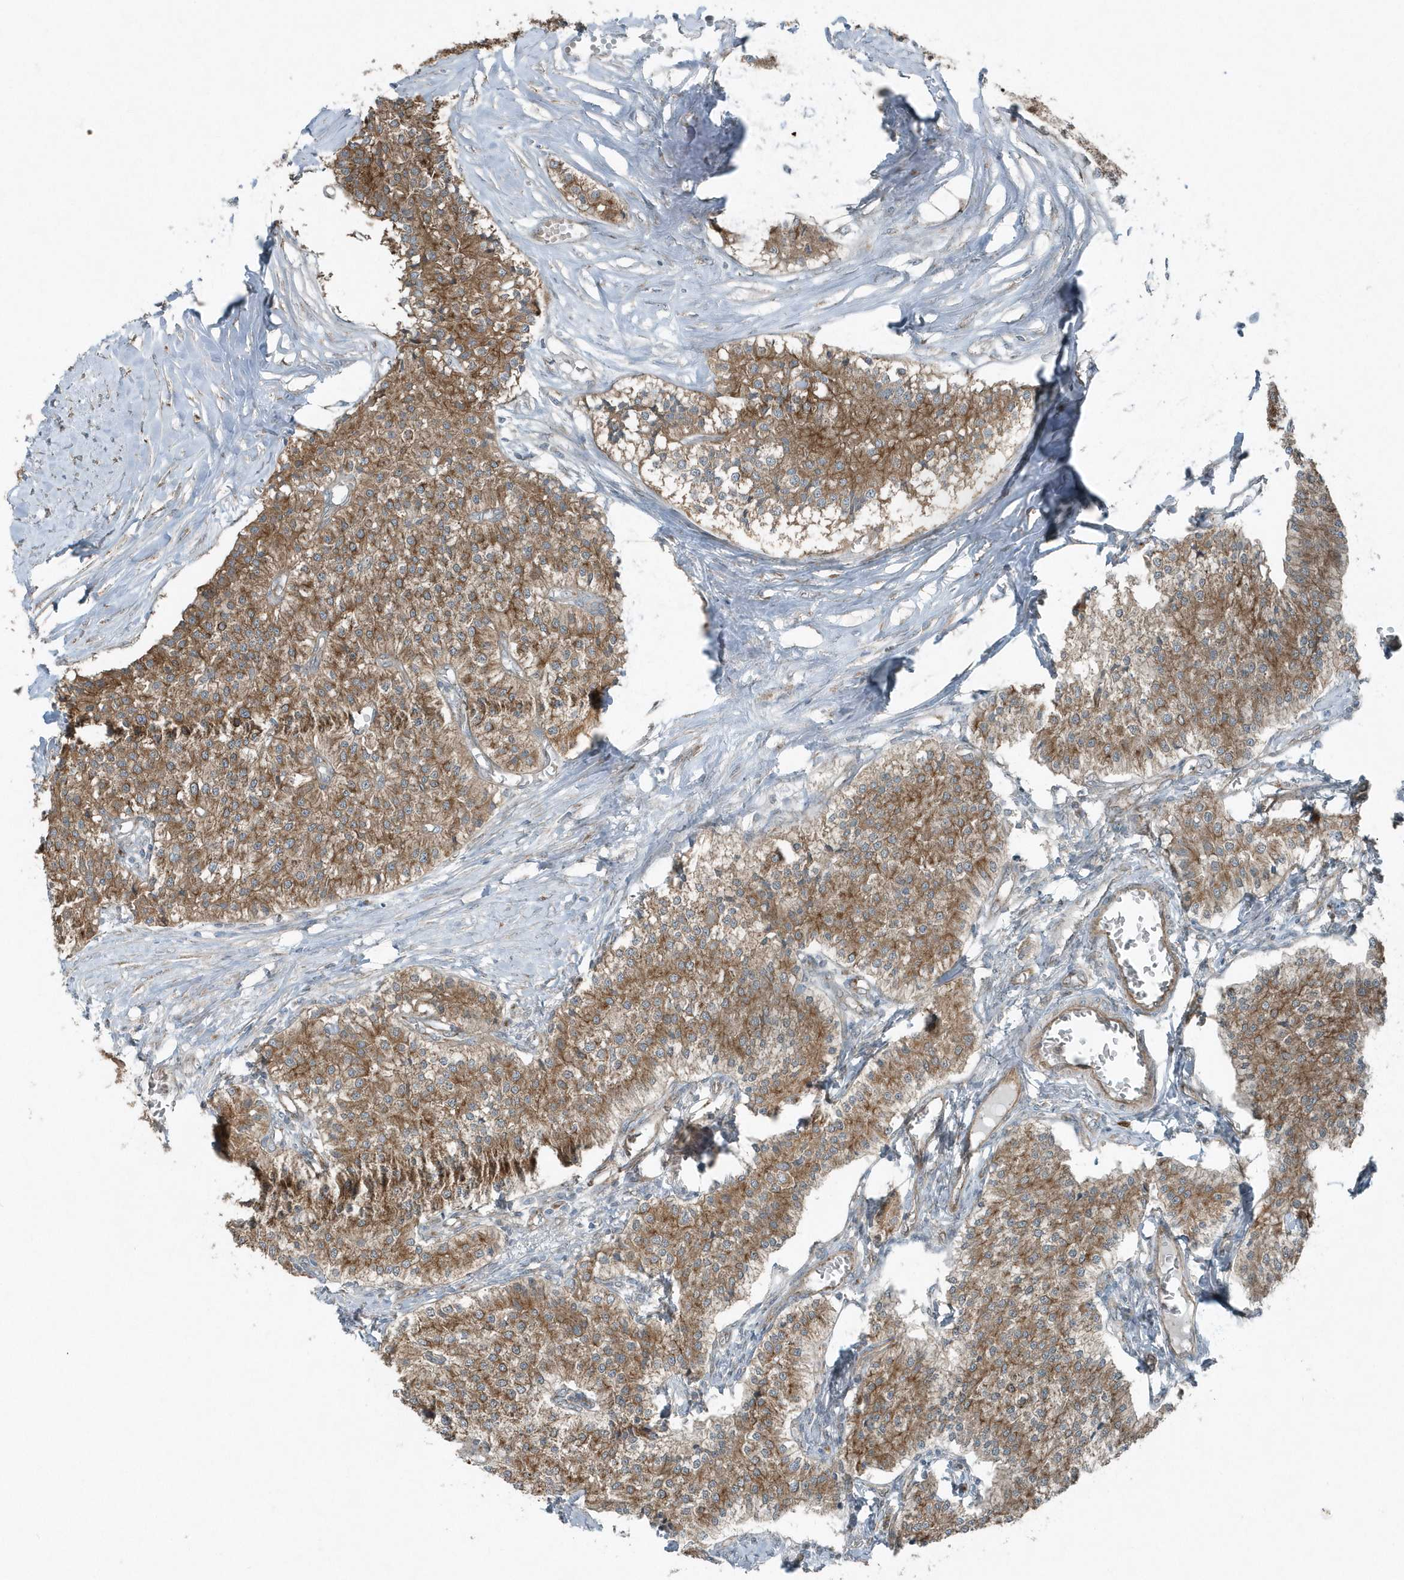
{"staining": {"intensity": "moderate", "quantity": ">75%", "location": "cytoplasmic/membranous"}, "tissue": "carcinoid", "cell_type": "Tumor cells", "image_type": "cancer", "snomed": [{"axis": "morphology", "description": "Carcinoid, malignant, NOS"}, {"axis": "topography", "description": "Colon"}], "caption": "Tumor cells demonstrate medium levels of moderate cytoplasmic/membranous expression in approximately >75% of cells in carcinoid (malignant).", "gene": "GCC2", "patient": {"sex": "female", "age": 52}}